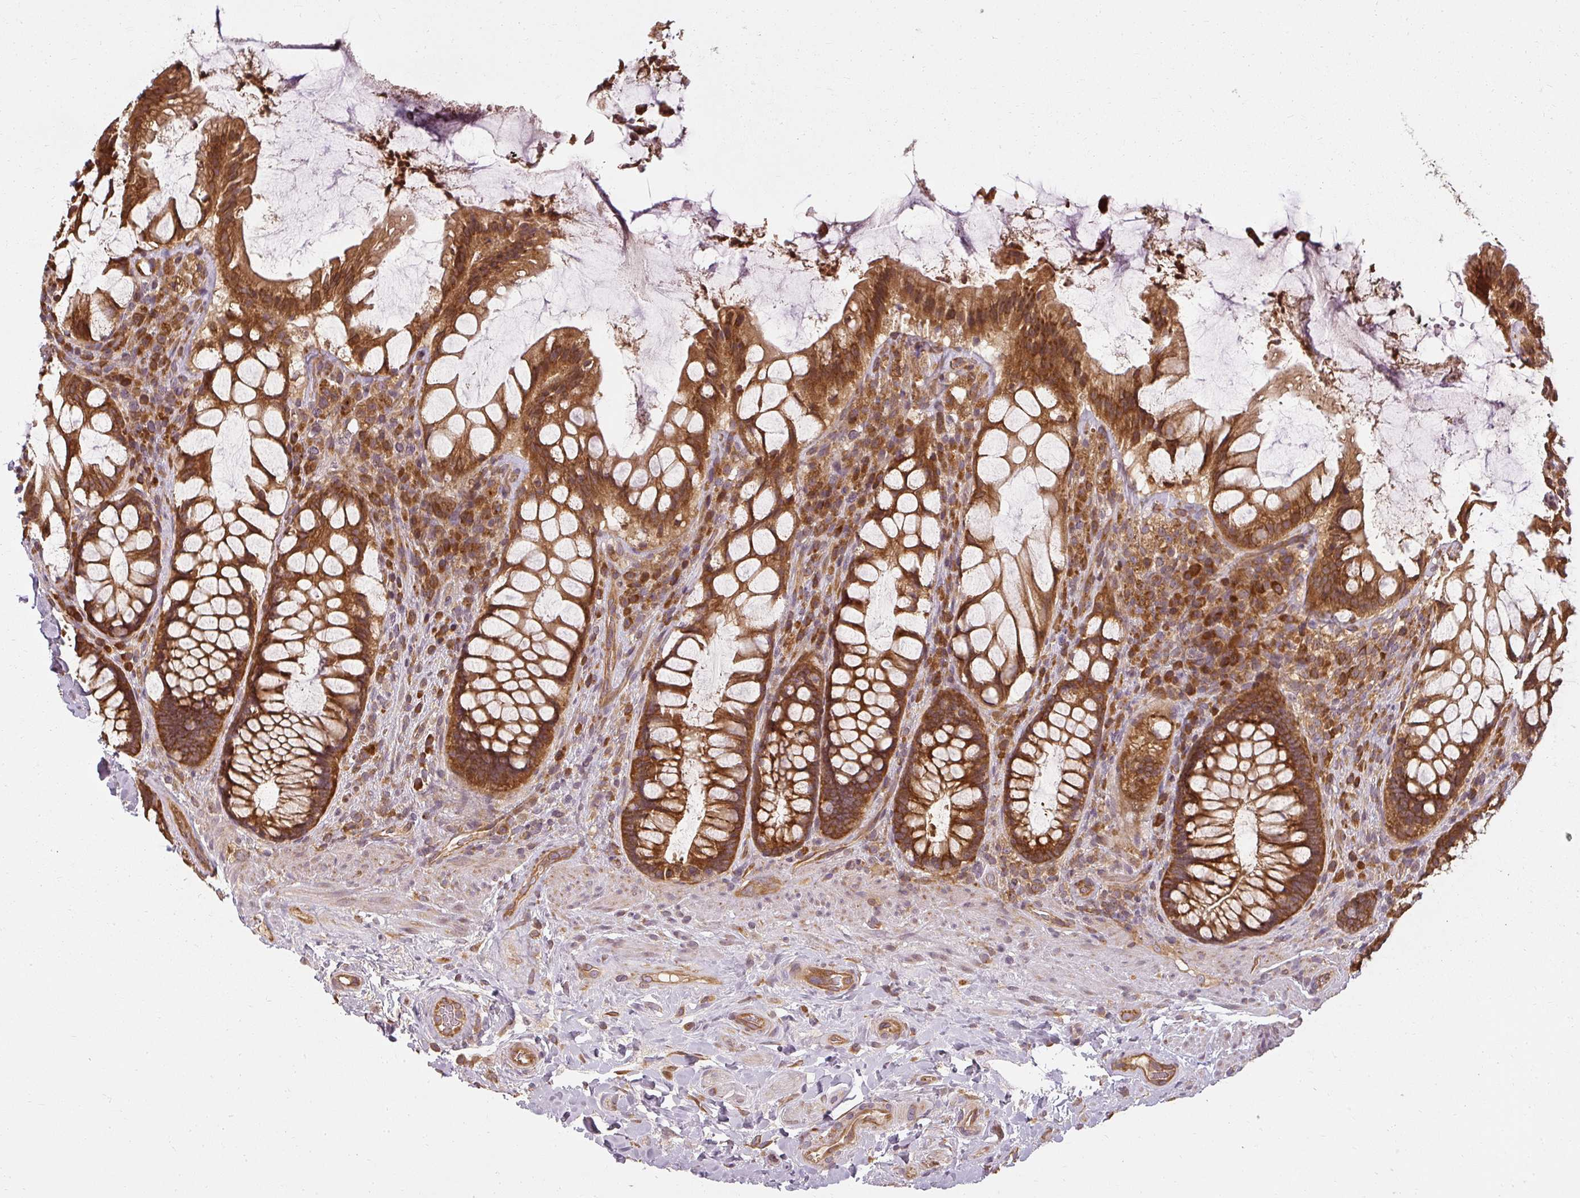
{"staining": {"intensity": "strong", "quantity": ">75%", "location": "cytoplasmic/membranous"}, "tissue": "rectum", "cell_type": "Glandular cells", "image_type": "normal", "snomed": [{"axis": "morphology", "description": "Normal tissue, NOS"}, {"axis": "topography", "description": "Rectum"}], "caption": "An immunohistochemistry histopathology image of unremarkable tissue is shown. Protein staining in brown shows strong cytoplasmic/membranous positivity in rectum within glandular cells. (Stains: DAB in brown, nuclei in blue, Microscopy: brightfield microscopy at high magnification).", "gene": "RPL24", "patient": {"sex": "female", "age": 58}}